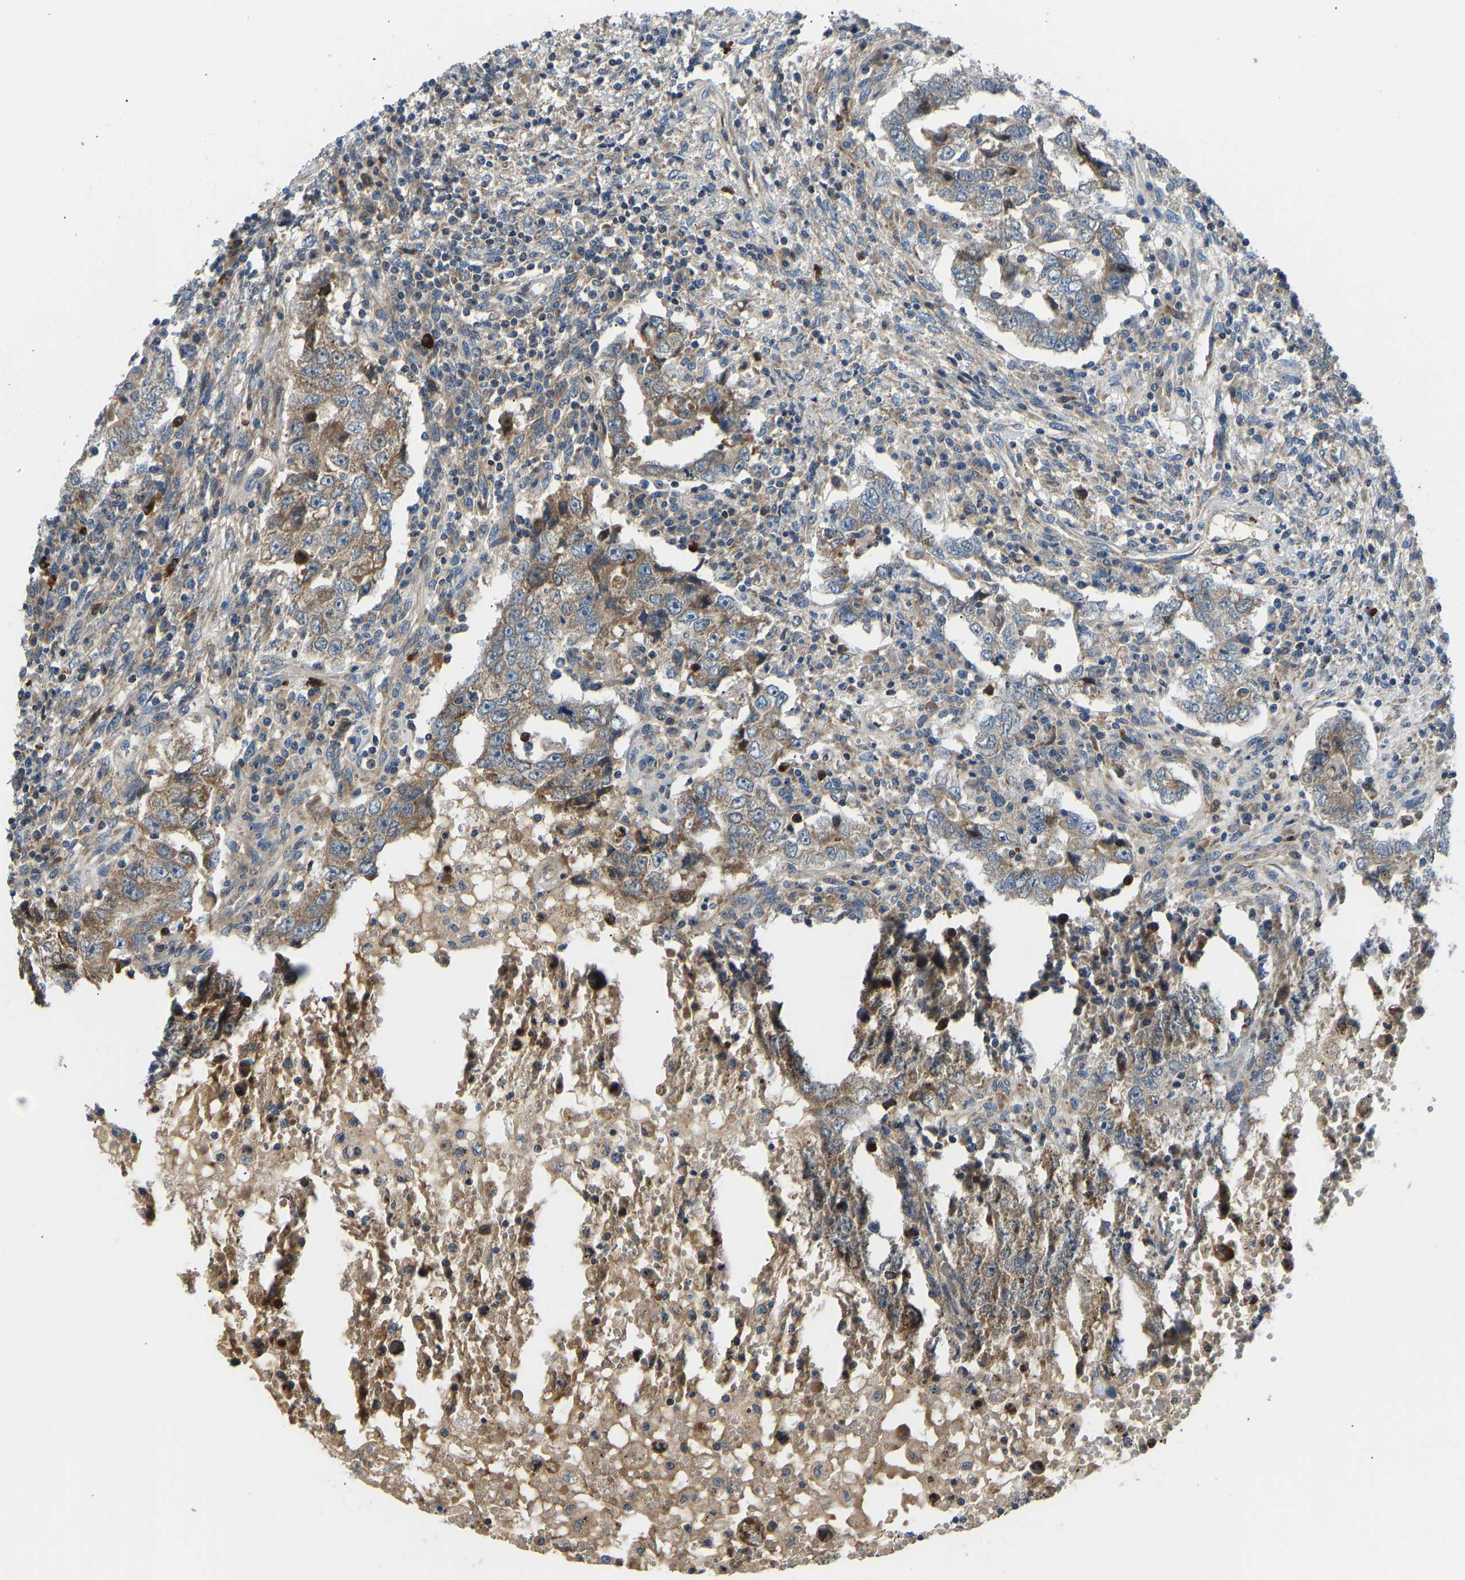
{"staining": {"intensity": "moderate", "quantity": ">75%", "location": "cytoplasmic/membranous"}, "tissue": "testis cancer", "cell_type": "Tumor cells", "image_type": "cancer", "snomed": [{"axis": "morphology", "description": "Carcinoma, Embryonal, NOS"}, {"axis": "topography", "description": "Testis"}], "caption": "A brown stain labels moderate cytoplasmic/membranous expression of a protein in human testis cancer (embryonal carcinoma) tumor cells.", "gene": "RBP1", "patient": {"sex": "male", "age": 26}}